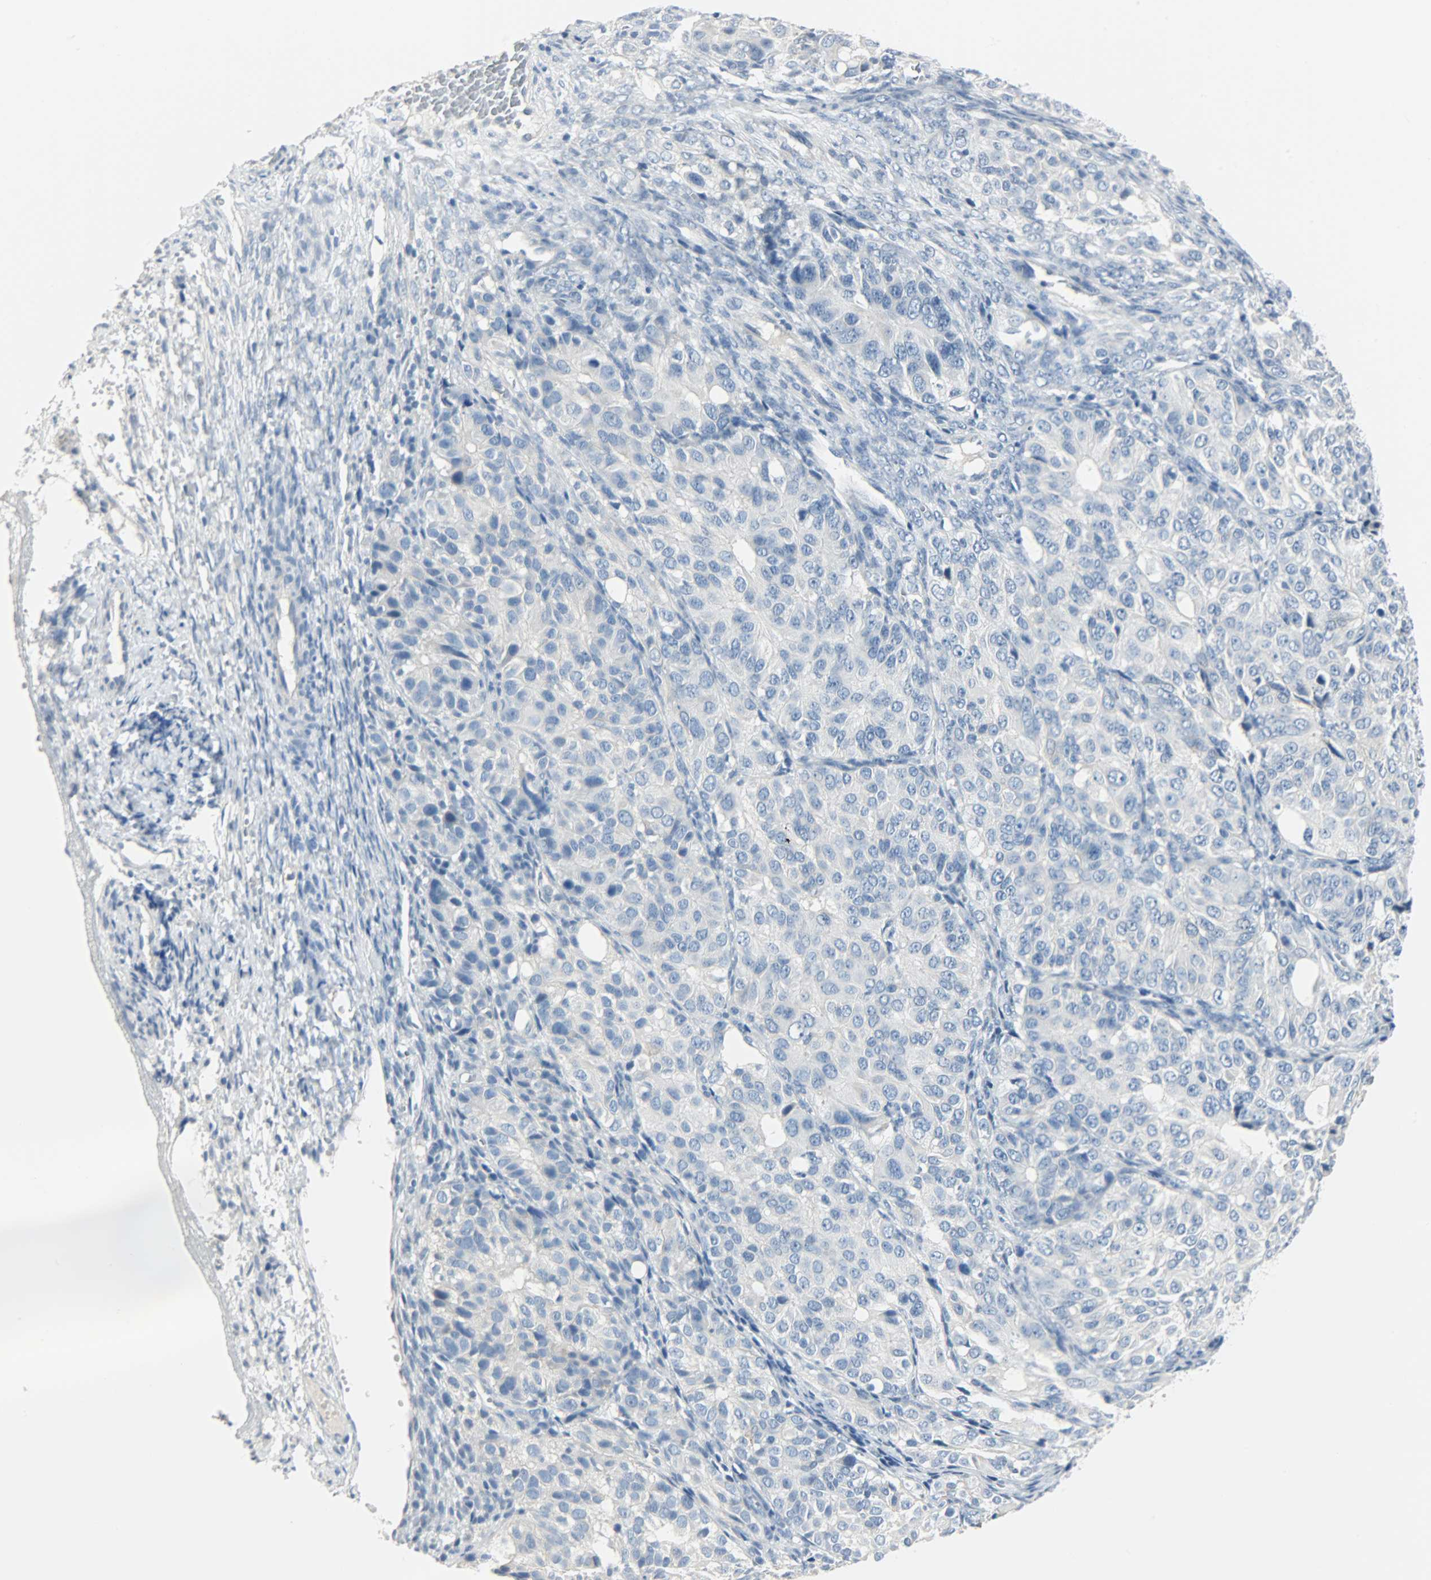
{"staining": {"intensity": "negative", "quantity": "none", "location": "none"}, "tissue": "ovarian cancer", "cell_type": "Tumor cells", "image_type": "cancer", "snomed": [{"axis": "morphology", "description": "Carcinoma, endometroid"}, {"axis": "topography", "description": "Ovary"}], "caption": "An IHC image of endometroid carcinoma (ovarian) is shown. There is no staining in tumor cells of endometroid carcinoma (ovarian).", "gene": "KIT", "patient": {"sex": "female", "age": 51}}